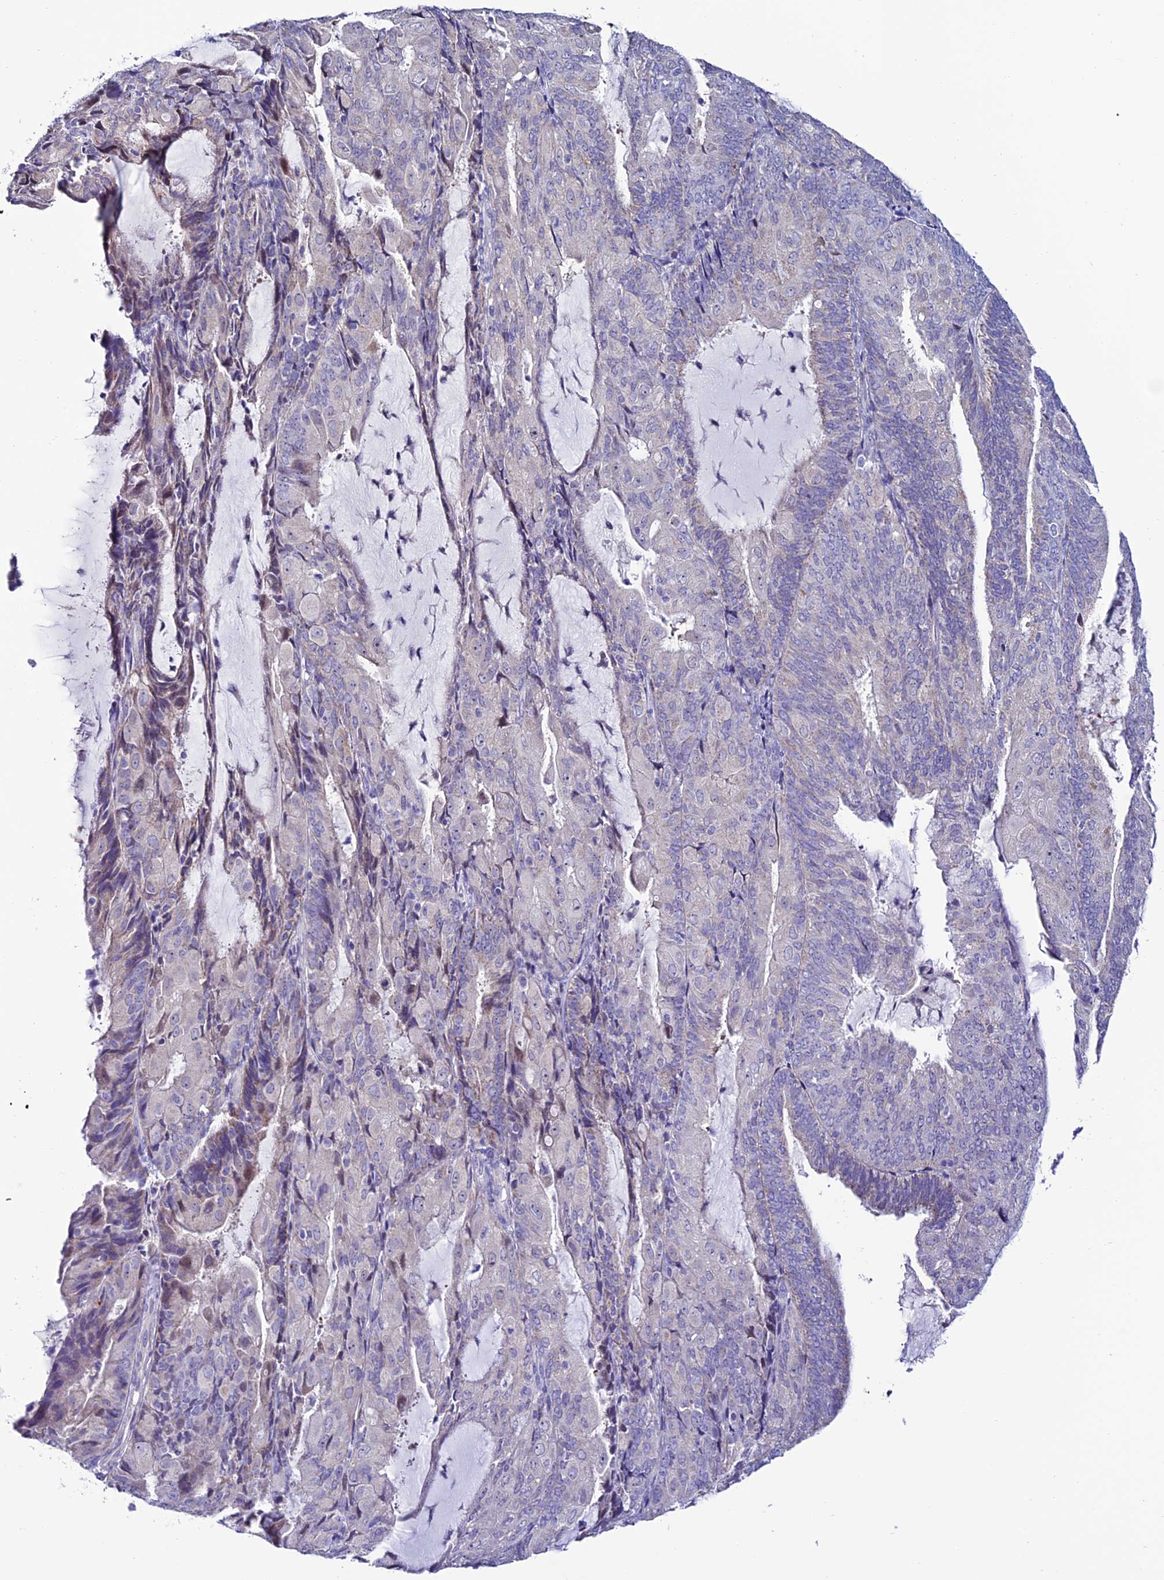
{"staining": {"intensity": "negative", "quantity": "none", "location": "none"}, "tissue": "endometrial cancer", "cell_type": "Tumor cells", "image_type": "cancer", "snomed": [{"axis": "morphology", "description": "Adenocarcinoma, NOS"}, {"axis": "topography", "description": "Endometrium"}], "caption": "Tumor cells are negative for brown protein staining in endometrial cancer (adenocarcinoma).", "gene": "SLC10A1", "patient": {"sex": "female", "age": 81}}